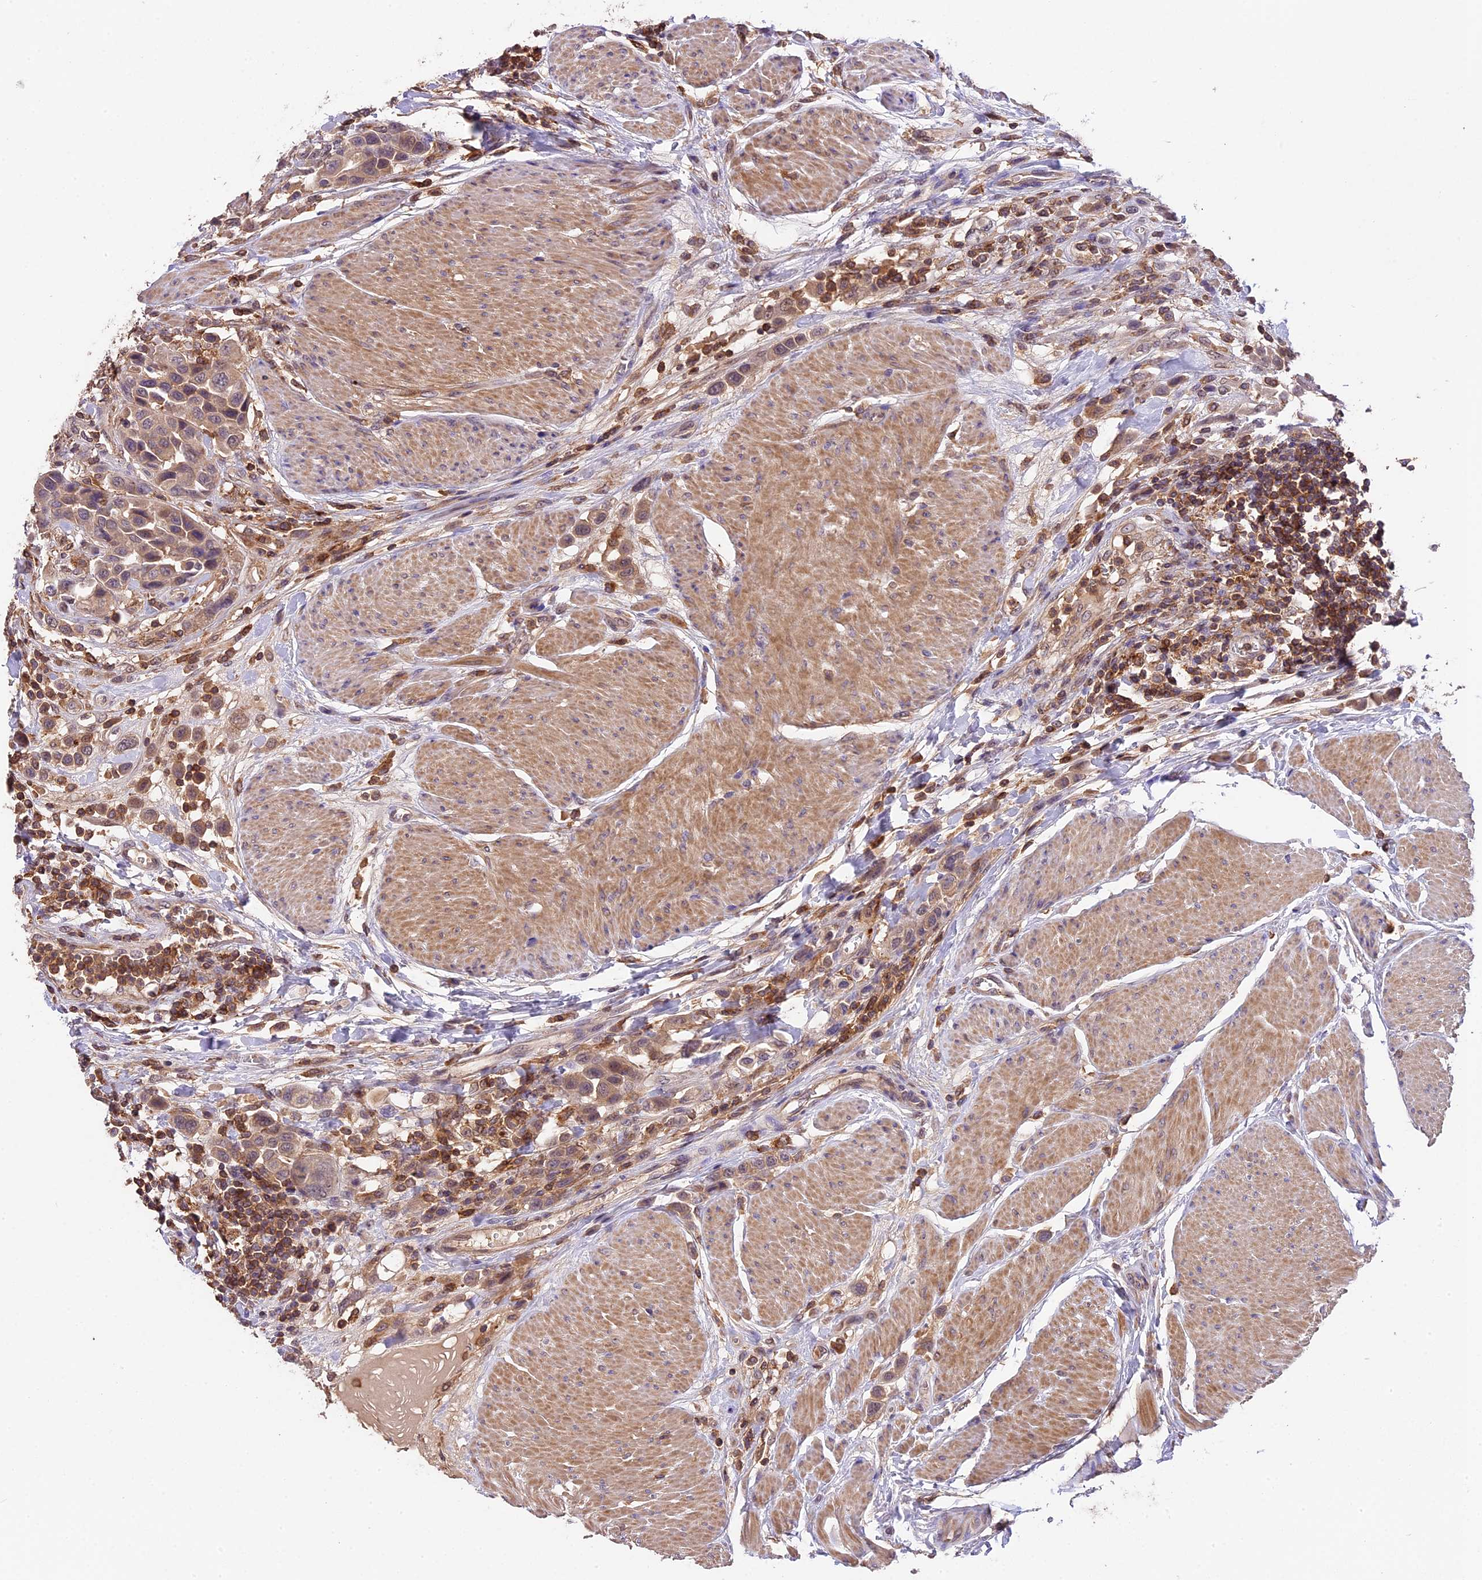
{"staining": {"intensity": "weak", "quantity": ">75%", "location": "cytoplasmic/membranous"}, "tissue": "urothelial cancer", "cell_type": "Tumor cells", "image_type": "cancer", "snomed": [{"axis": "morphology", "description": "Urothelial carcinoma, High grade"}, {"axis": "topography", "description": "Urinary bladder"}], "caption": "This is a histology image of immunohistochemistry (IHC) staining of high-grade urothelial carcinoma, which shows weak staining in the cytoplasmic/membranous of tumor cells.", "gene": "SKIDA1", "patient": {"sex": "male", "age": 50}}